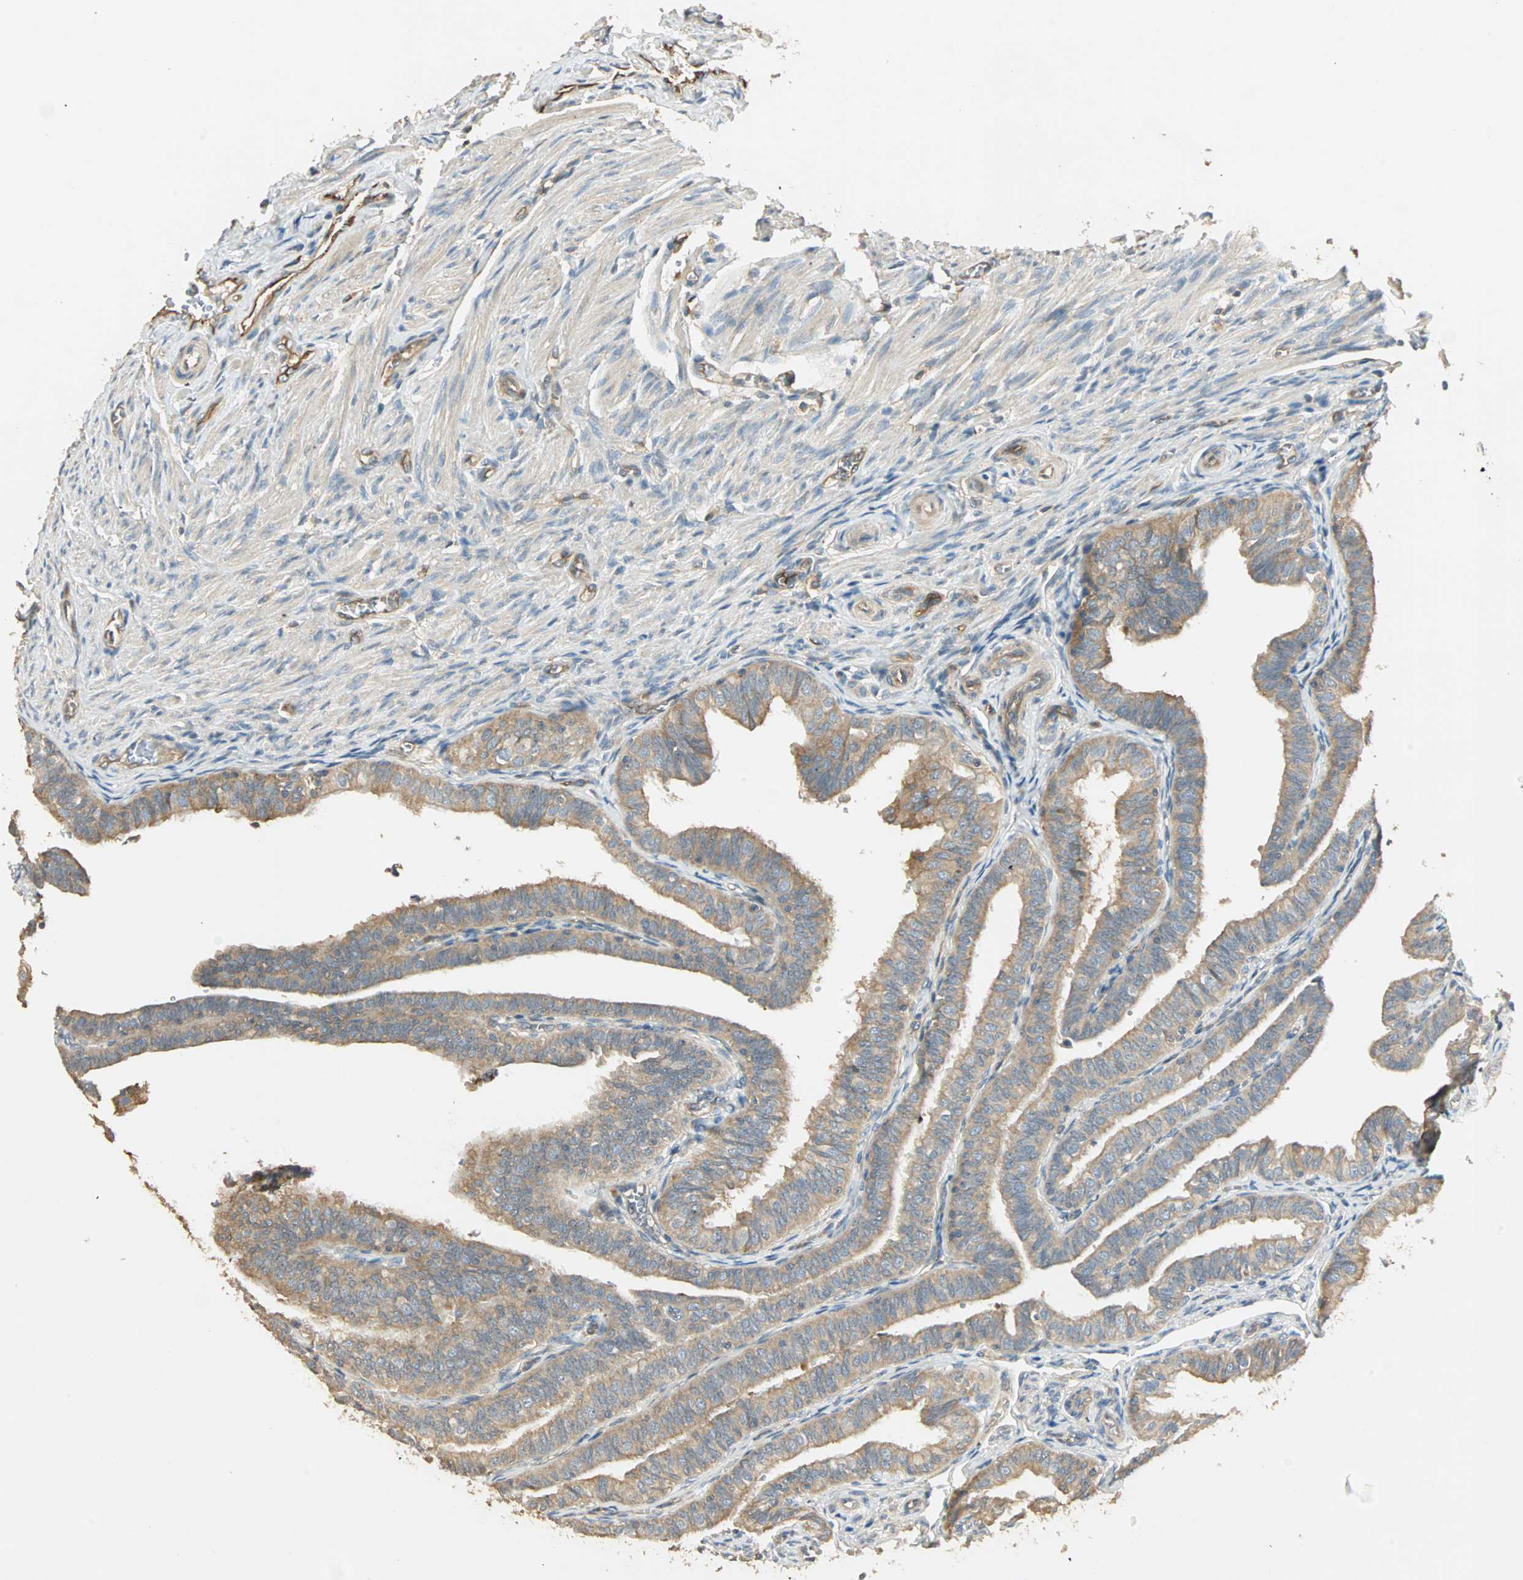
{"staining": {"intensity": "moderate", "quantity": ">75%", "location": "cytoplasmic/membranous"}, "tissue": "fallopian tube", "cell_type": "Glandular cells", "image_type": "normal", "snomed": [{"axis": "morphology", "description": "Normal tissue, NOS"}, {"axis": "topography", "description": "Fallopian tube"}], "caption": "Protein analysis of unremarkable fallopian tube shows moderate cytoplasmic/membranous expression in approximately >75% of glandular cells.", "gene": "GALK1", "patient": {"sex": "female", "age": 46}}